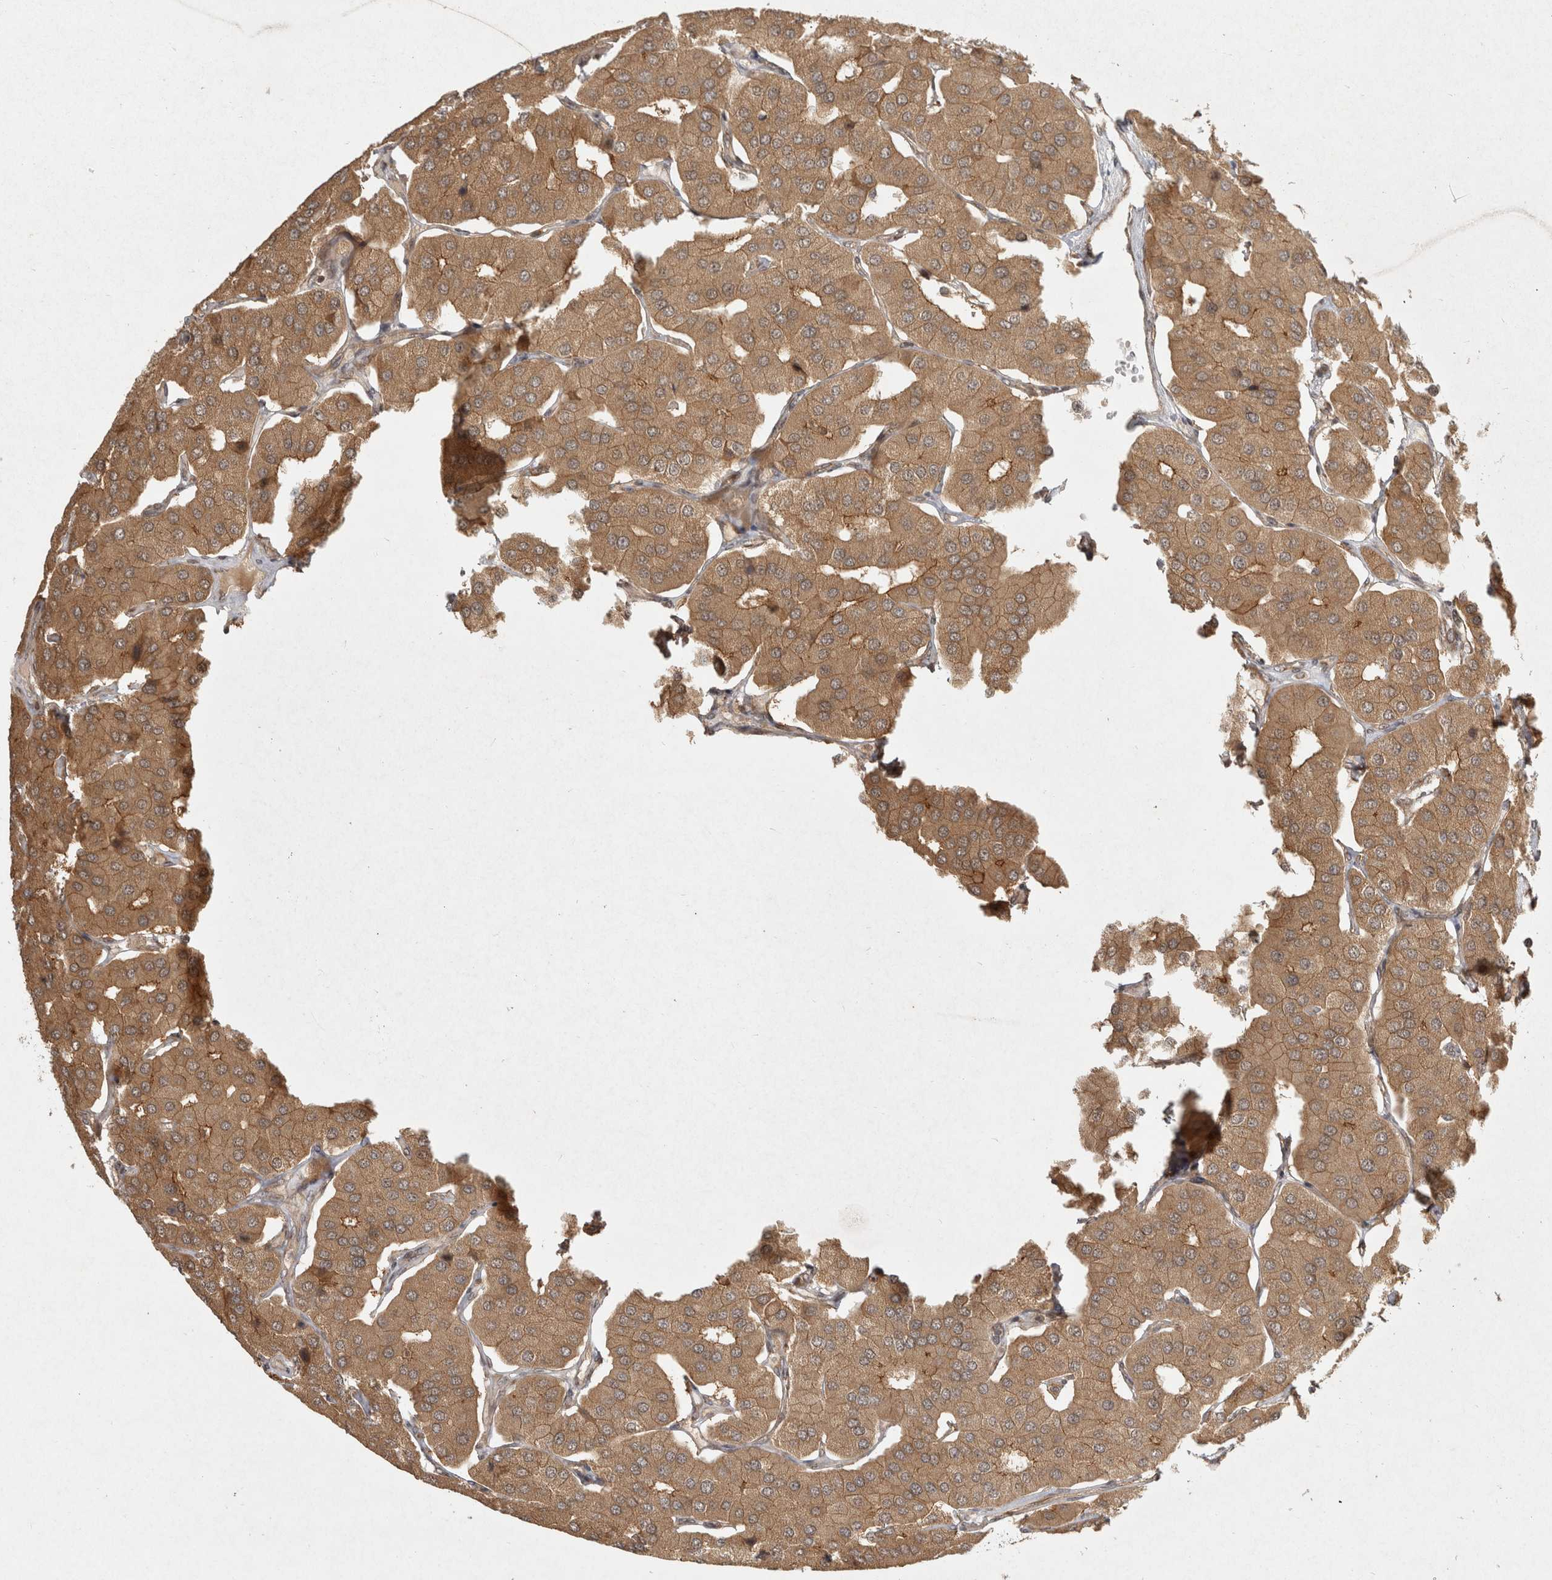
{"staining": {"intensity": "moderate", "quantity": ">75%", "location": "cytoplasmic/membranous"}, "tissue": "parathyroid gland", "cell_type": "Glandular cells", "image_type": "normal", "snomed": [{"axis": "morphology", "description": "Normal tissue, NOS"}, {"axis": "morphology", "description": "Adenoma, NOS"}, {"axis": "topography", "description": "Parathyroid gland"}], "caption": "The immunohistochemical stain shows moderate cytoplasmic/membranous staining in glandular cells of benign parathyroid gland.", "gene": "CAMSAP2", "patient": {"sex": "female", "age": 86}}